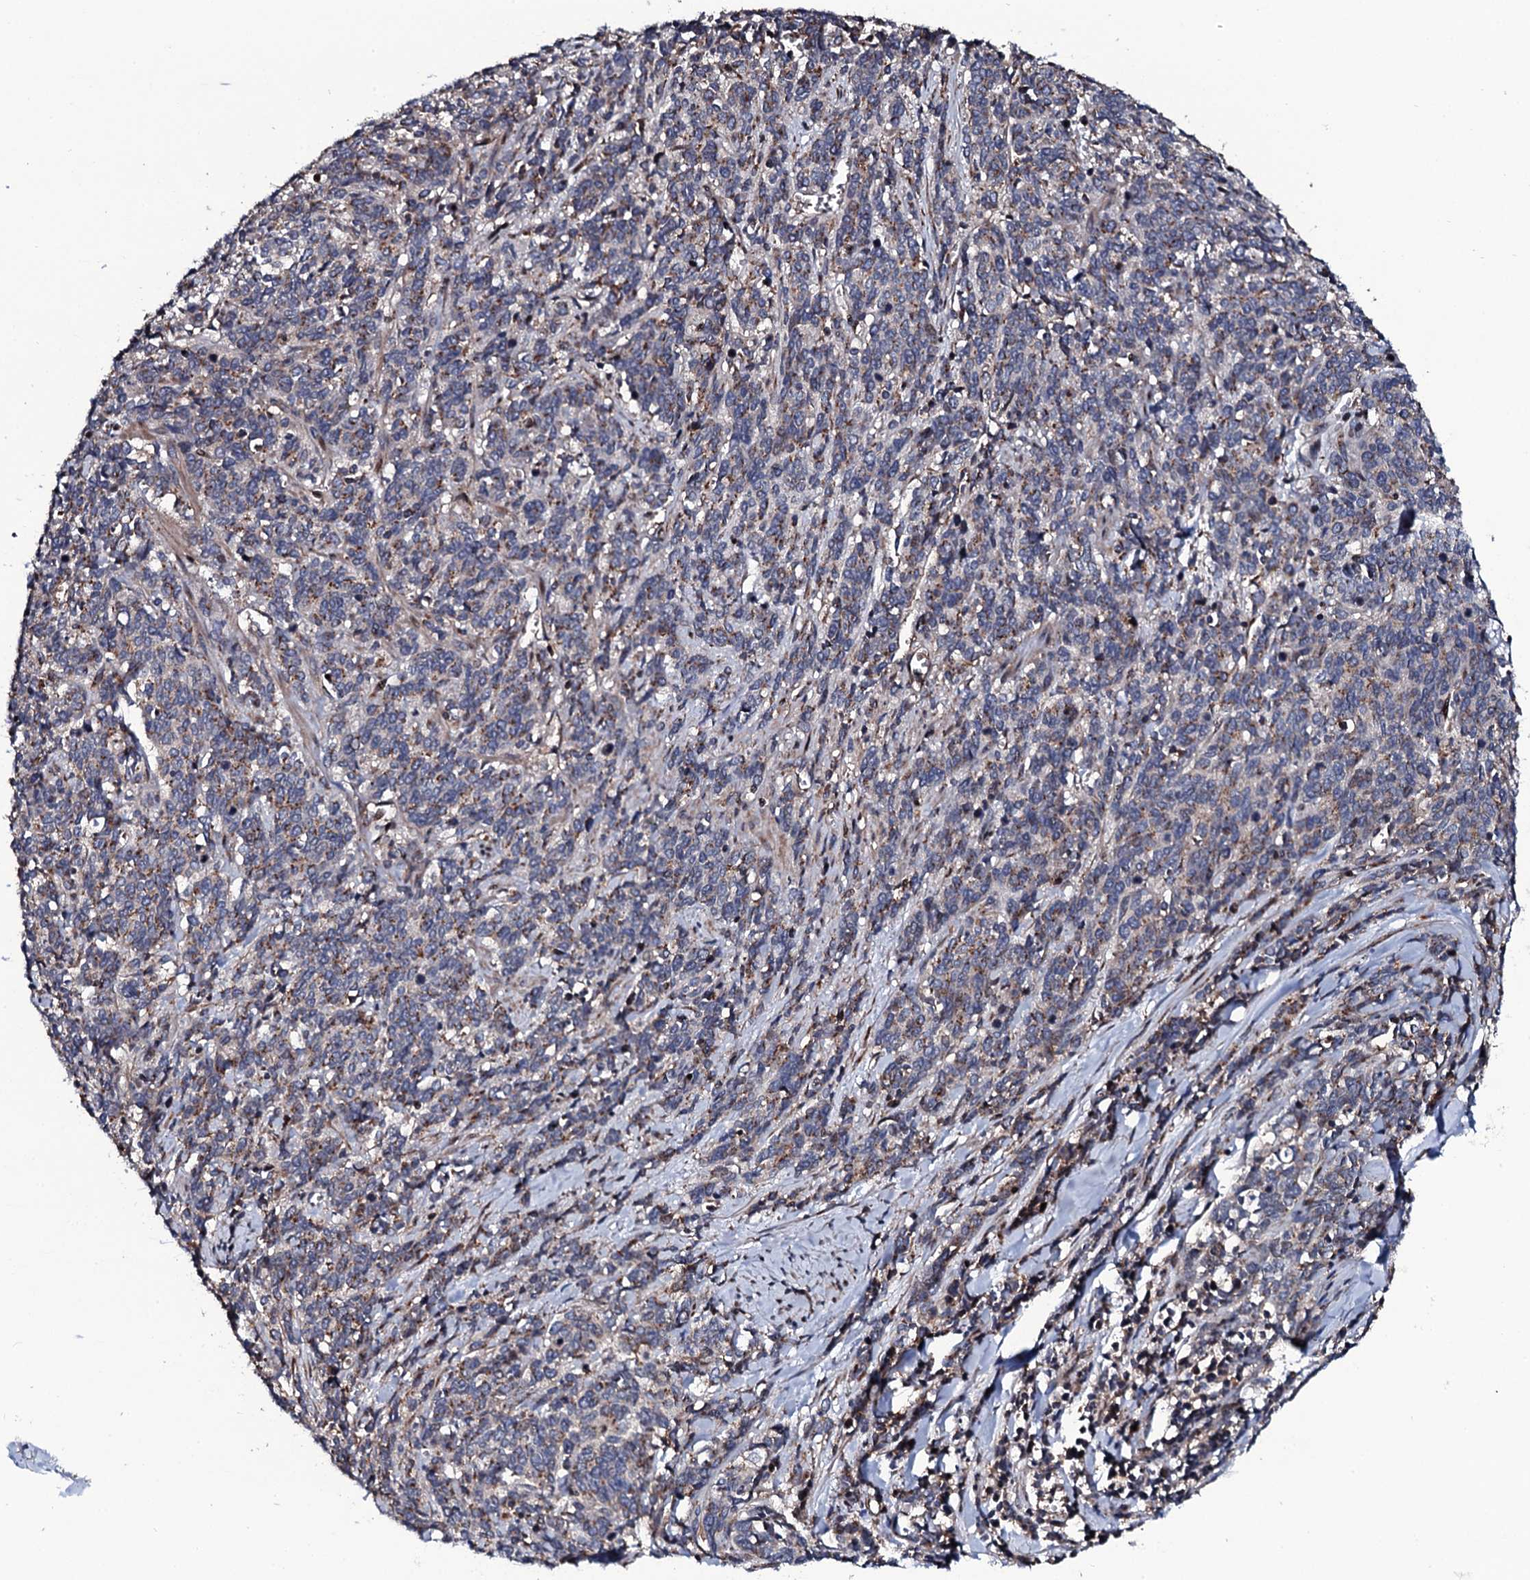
{"staining": {"intensity": "moderate", "quantity": "<25%", "location": "cytoplasmic/membranous"}, "tissue": "cervical cancer", "cell_type": "Tumor cells", "image_type": "cancer", "snomed": [{"axis": "morphology", "description": "Squamous cell carcinoma, NOS"}, {"axis": "topography", "description": "Cervix"}], "caption": "Immunohistochemistry (IHC) micrograph of cervical cancer (squamous cell carcinoma) stained for a protein (brown), which demonstrates low levels of moderate cytoplasmic/membranous staining in approximately <25% of tumor cells.", "gene": "PLET1", "patient": {"sex": "female", "age": 60}}